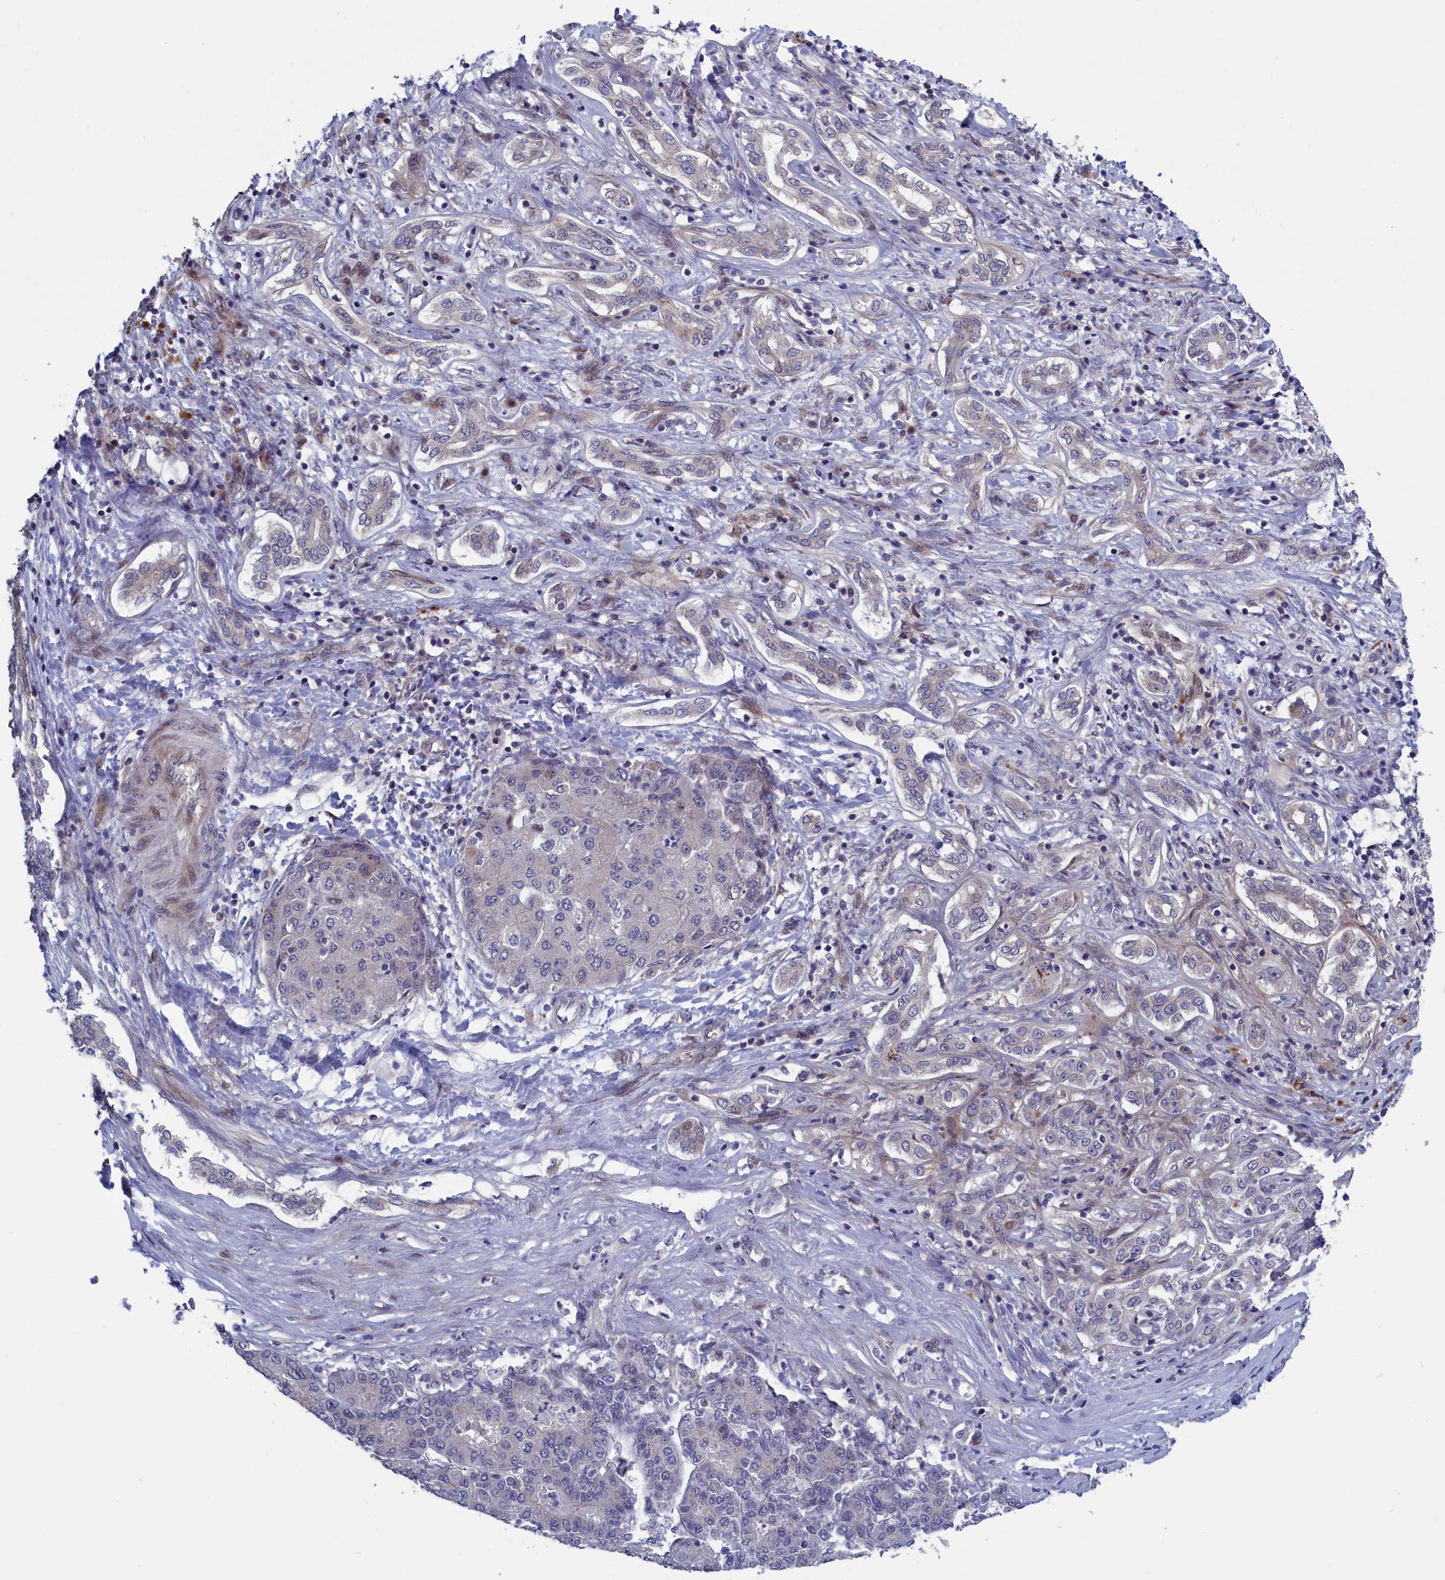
{"staining": {"intensity": "negative", "quantity": "none", "location": "none"}, "tissue": "liver cancer", "cell_type": "Tumor cells", "image_type": "cancer", "snomed": [{"axis": "morphology", "description": "Carcinoma, Hepatocellular, NOS"}, {"axis": "topography", "description": "Liver"}], "caption": "DAB immunohistochemical staining of hepatocellular carcinoma (liver) reveals no significant expression in tumor cells.", "gene": "LSG1", "patient": {"sex": "male", "age": 65}}